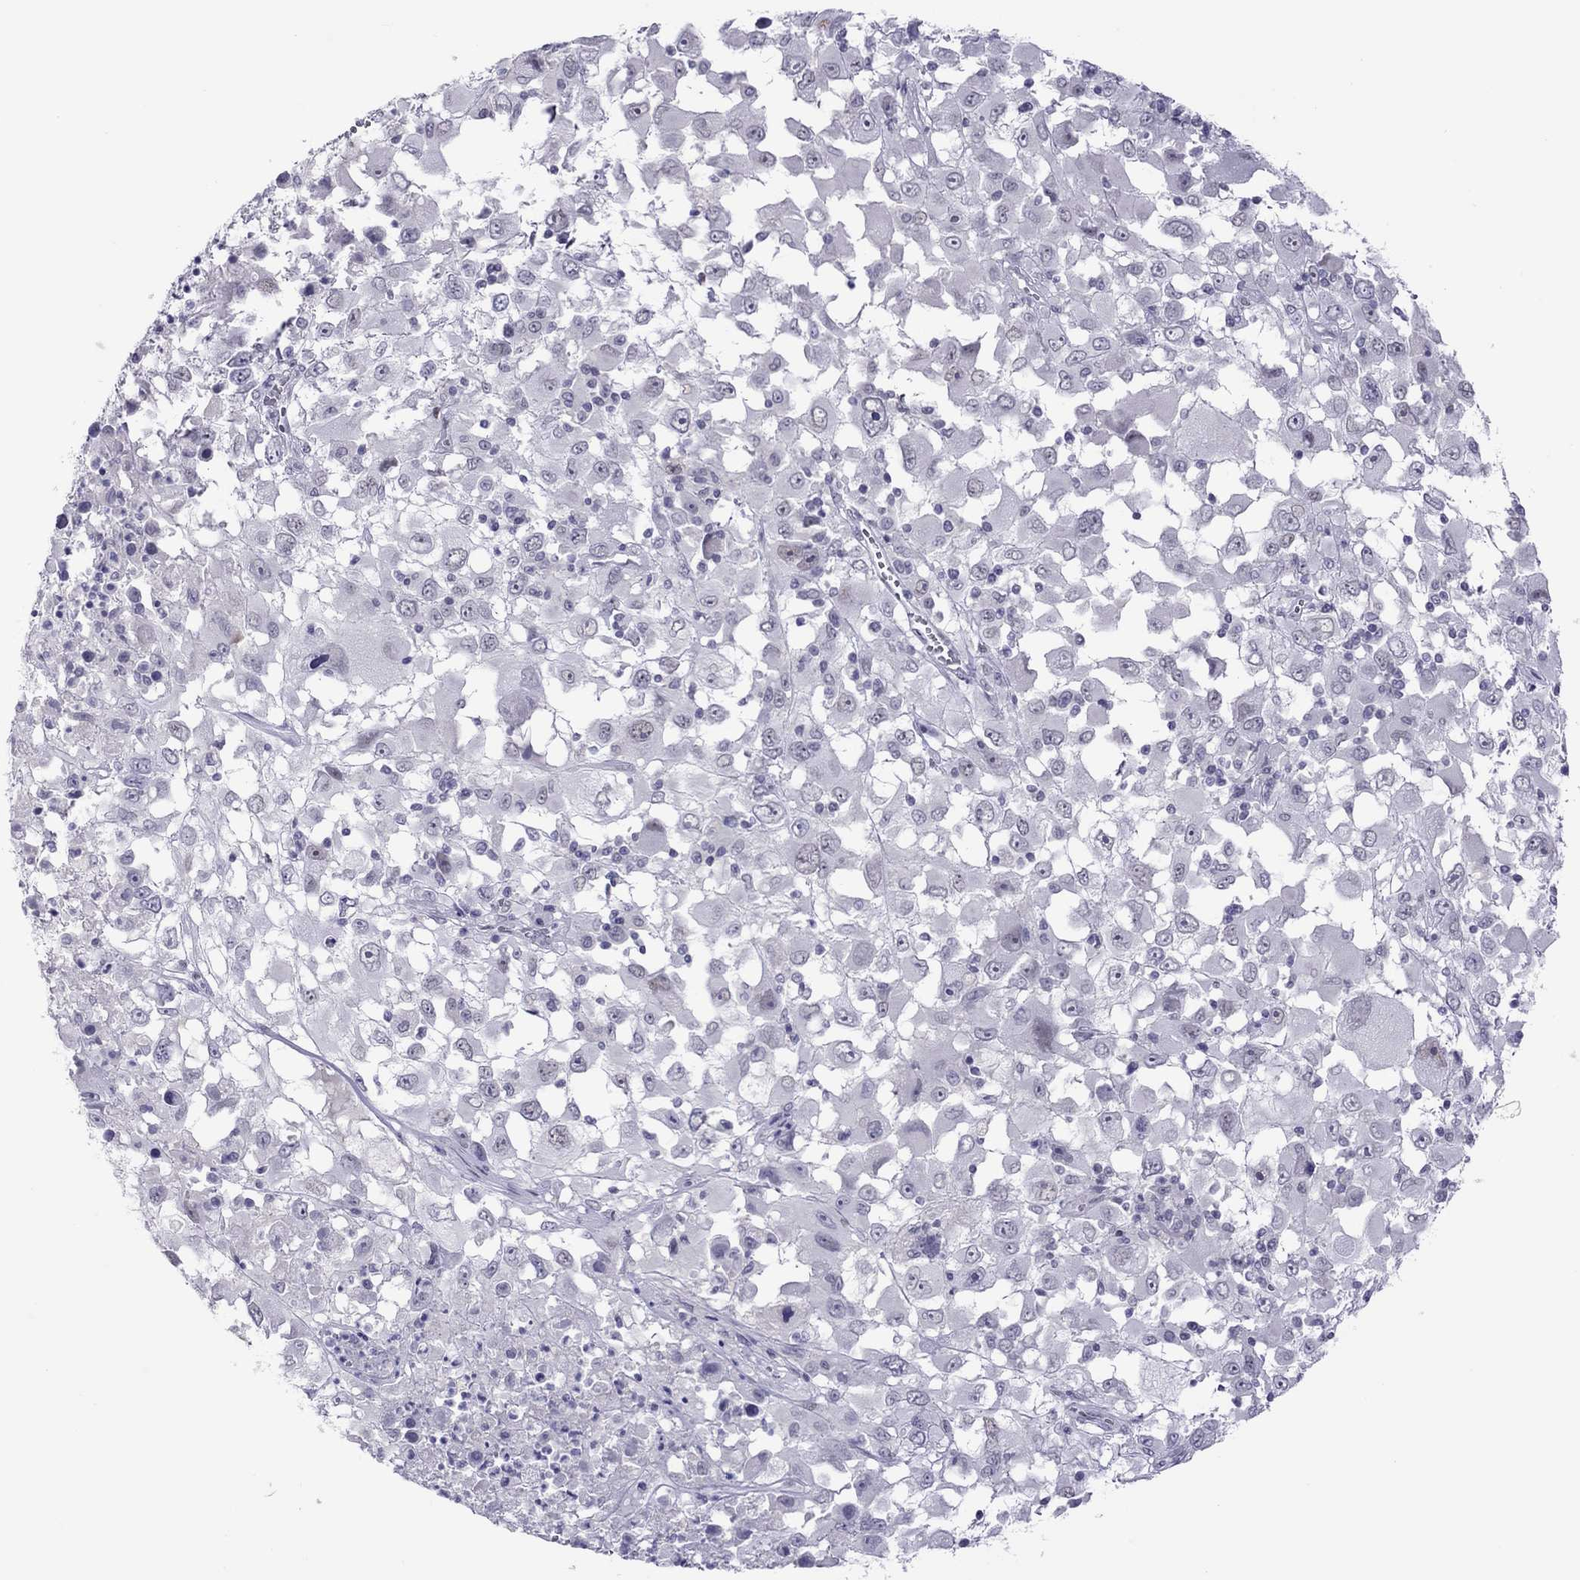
{"staining": {"intensity": "negative", "quantity": "none", "location": "none"}, "tissue": "melanoma", "cell_type": "Tumor cells", "image_type": "cancer", "snomed": [{"axis": "morphology", "description": "Malignant melanoma, Metastatic site"}, {"axis": "topography", "description": "Soft tissue"}], "caption": "Protein analysis of melanoma exhibits no significant staining in tumor cells.", "gene": "CHRNB3", "patient": {"sex": "male", "age": 50}}